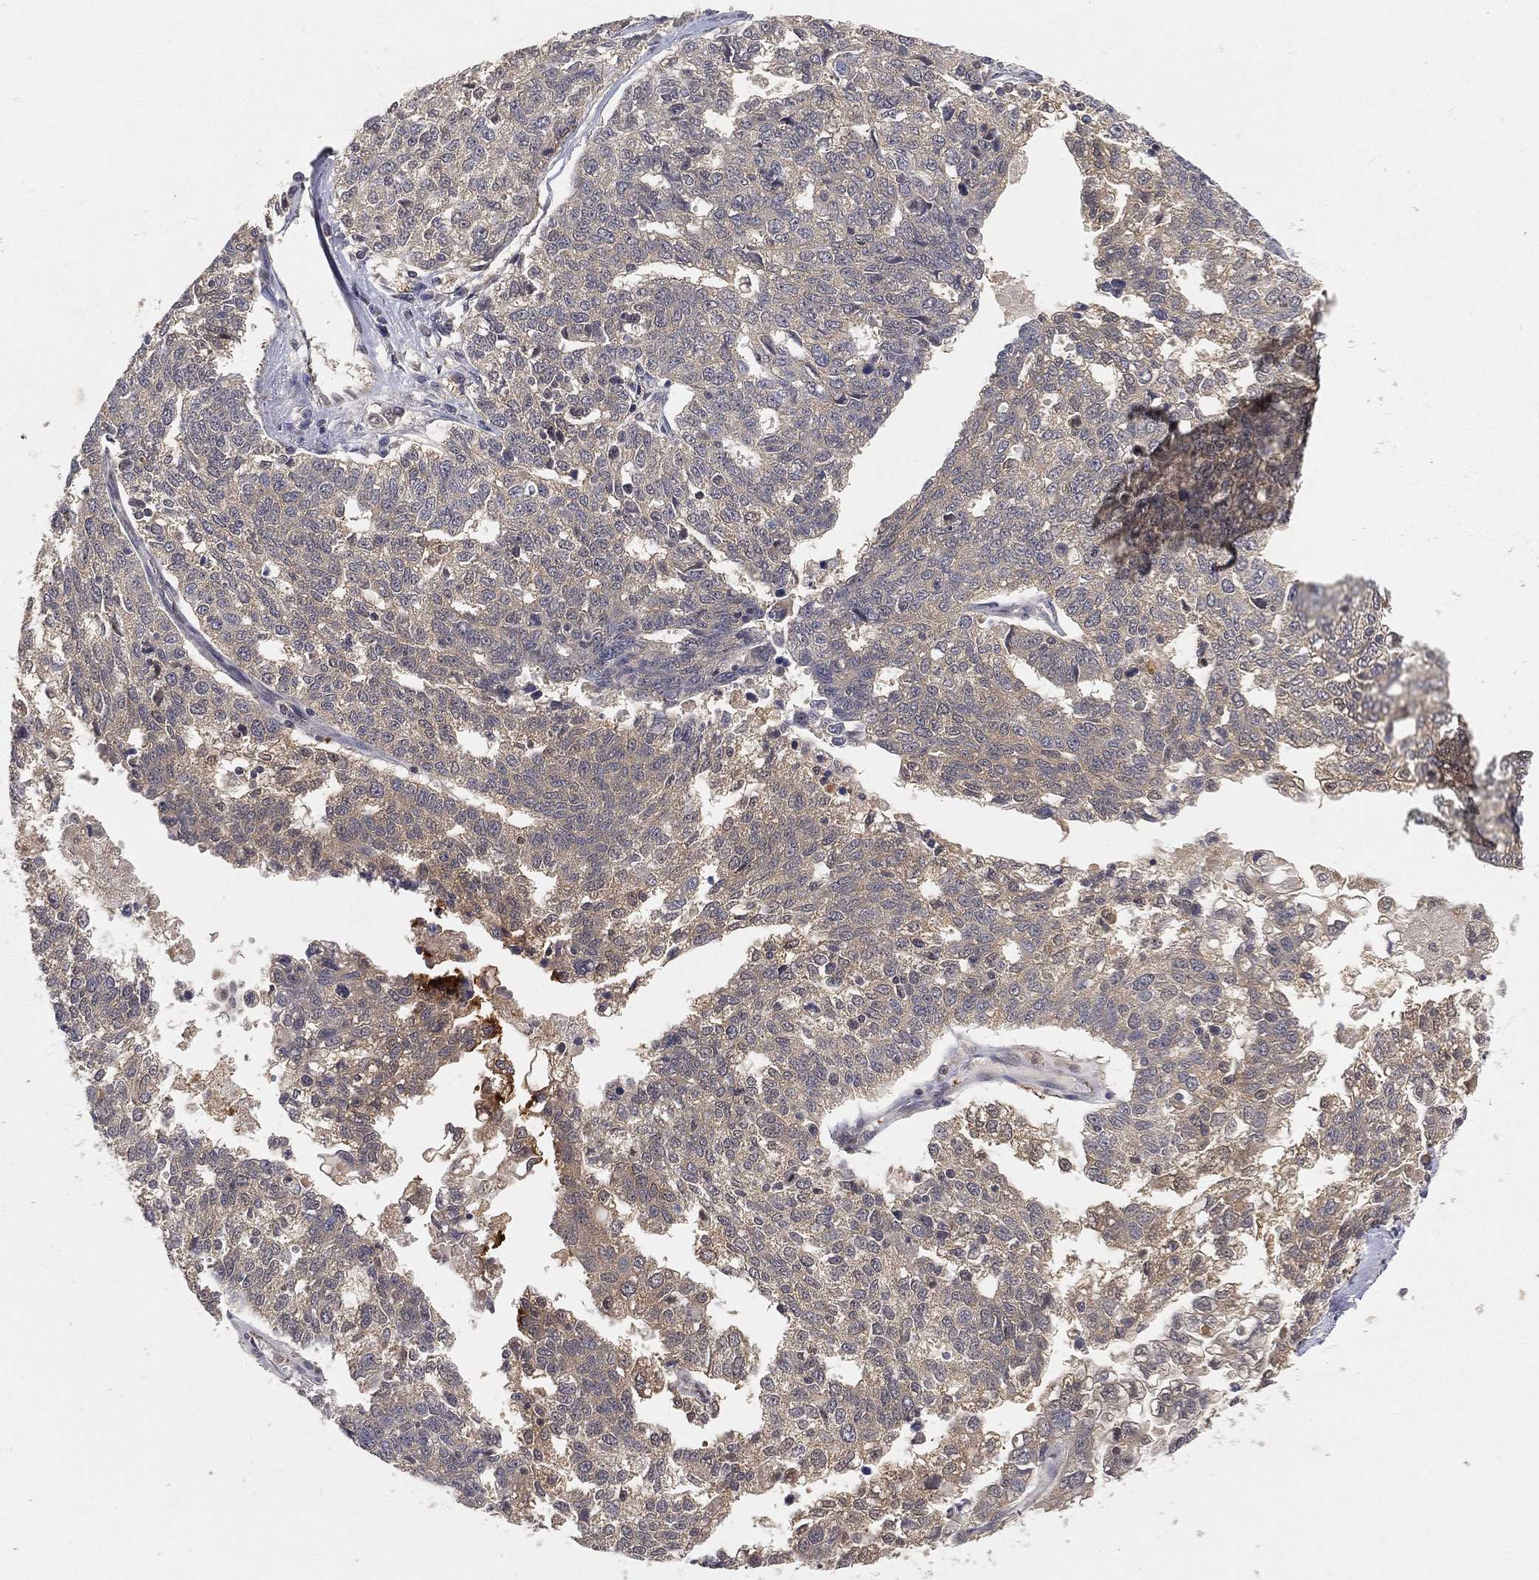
{"staining": {"intensity": "negative", "quantity": "none", "location": "none"}, "tissue": "ovarian cancer", "cell_type": "Tumor cells", "image_type": "cancer", "snomed": [{"axis": "morphology", "description": "Cystadenocarcinoma, serous, NOS"}, {"axis": "topography", "description": "Ovary"}], "caption": "Immunohistochemical staining of human serous cystadenocarcinoma (ovarian) exhibits no significant staining in tumor cells. (DAB (3,3'-diaminobenzidine) immunohistochemistry with hematoxylin counter stain).", "gene": "MAPK1", "patient": {"sex": "female", "age": 71}}